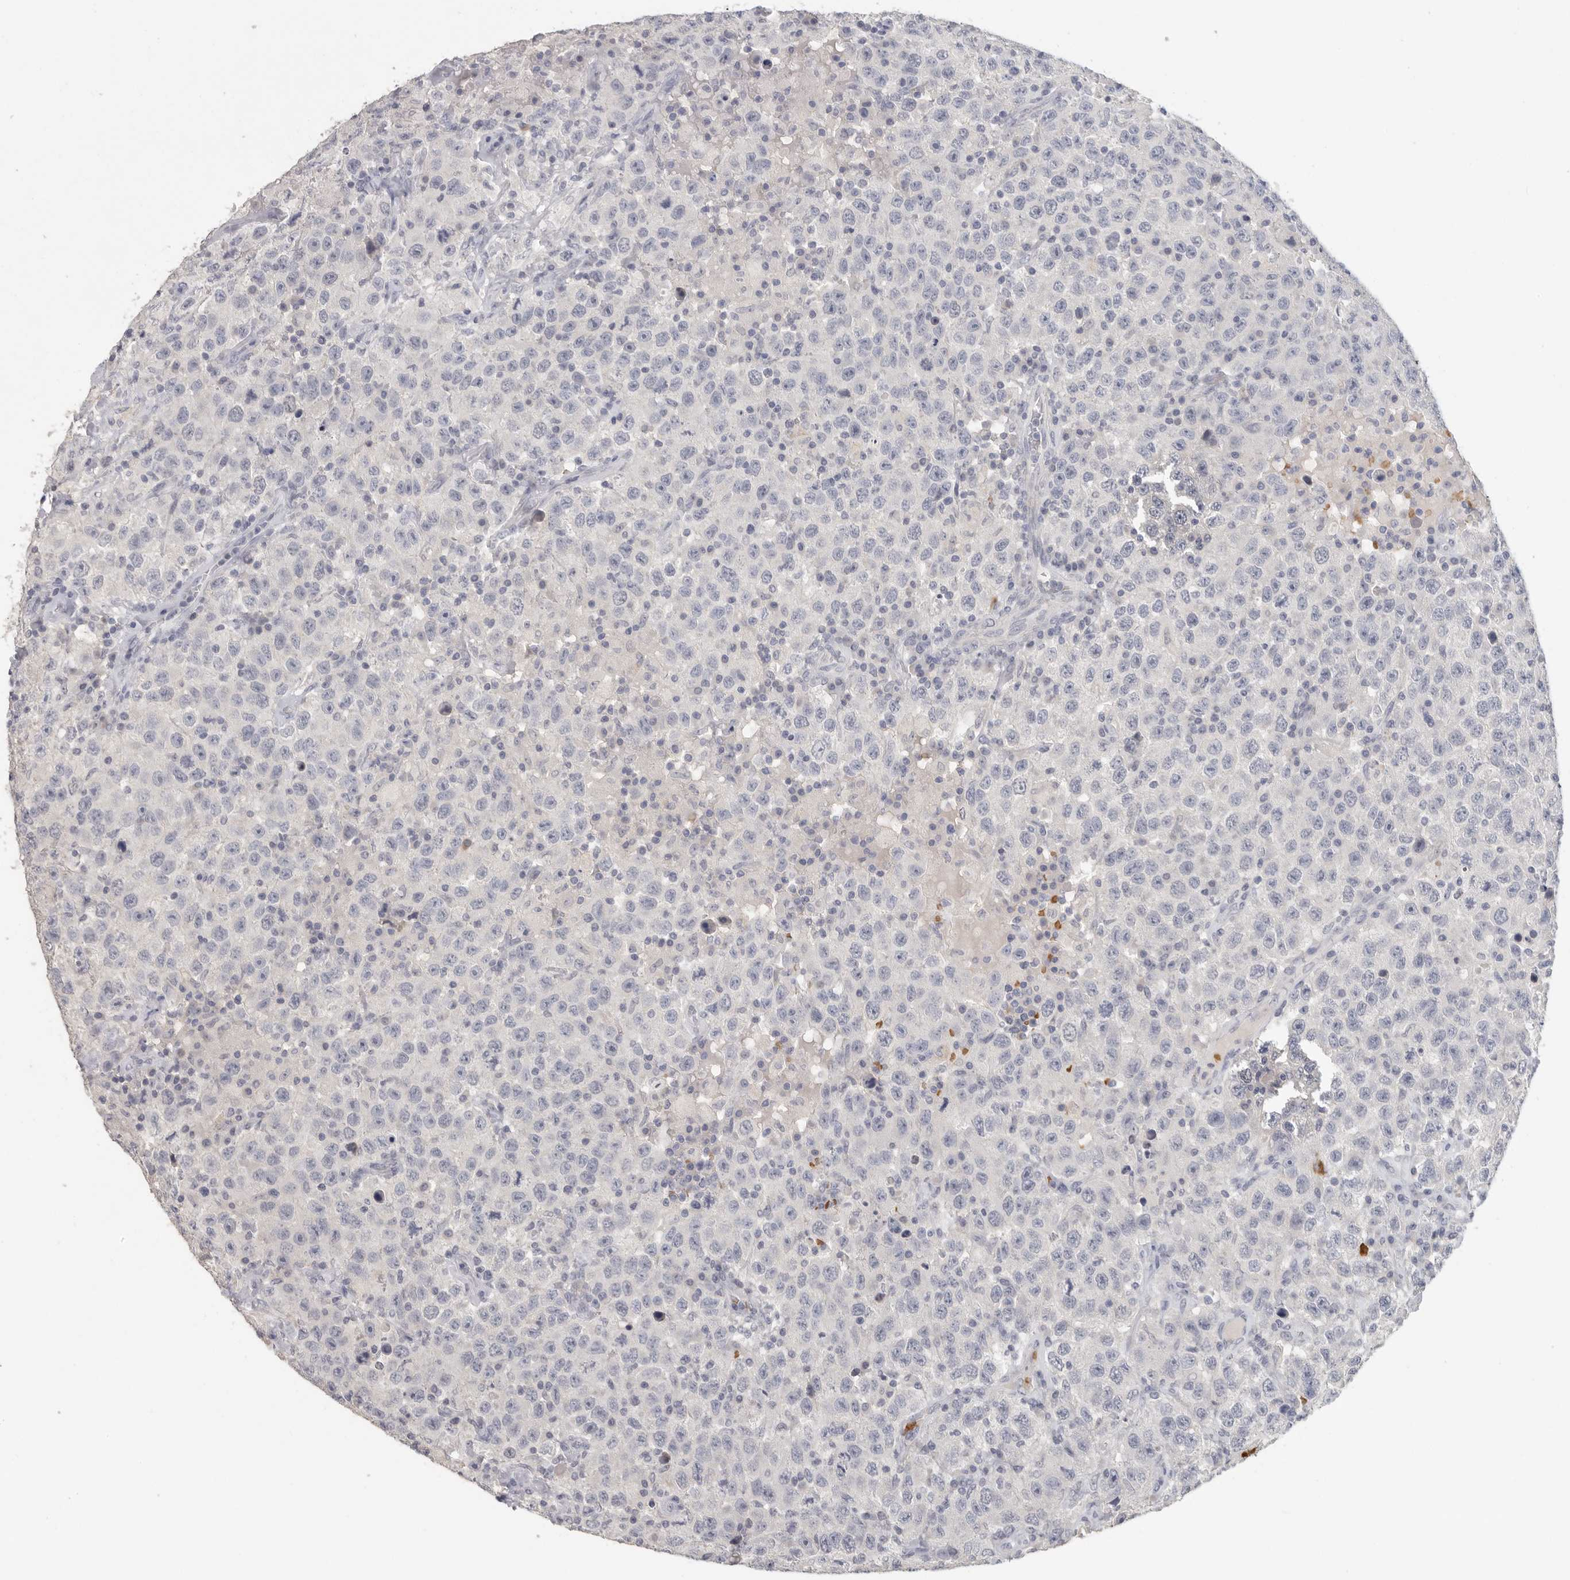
{"staining": {"intensity": "negative", "quantity": "none", "location": "none"}, "tissue": "testis cancer", "cell_type": "Tumor cells", "image_type": "cancer", "snomed": [{"axis": "morphology", "description": "Seminoma, NOS"}, {"axis": "topography", "description": "Testis"}], "caption": "DAB (3,3'-diaminobenzidine) immunohistochemical staining of testis cancer (seminoma) demonstrates no significant positivity in tumor cells. (DAB (3,3'-diaminobenzidine) IHC with hematoxylin counter stain).", "gene": "DNAJC11", "patient": {"sex": "male", "age": 41}}